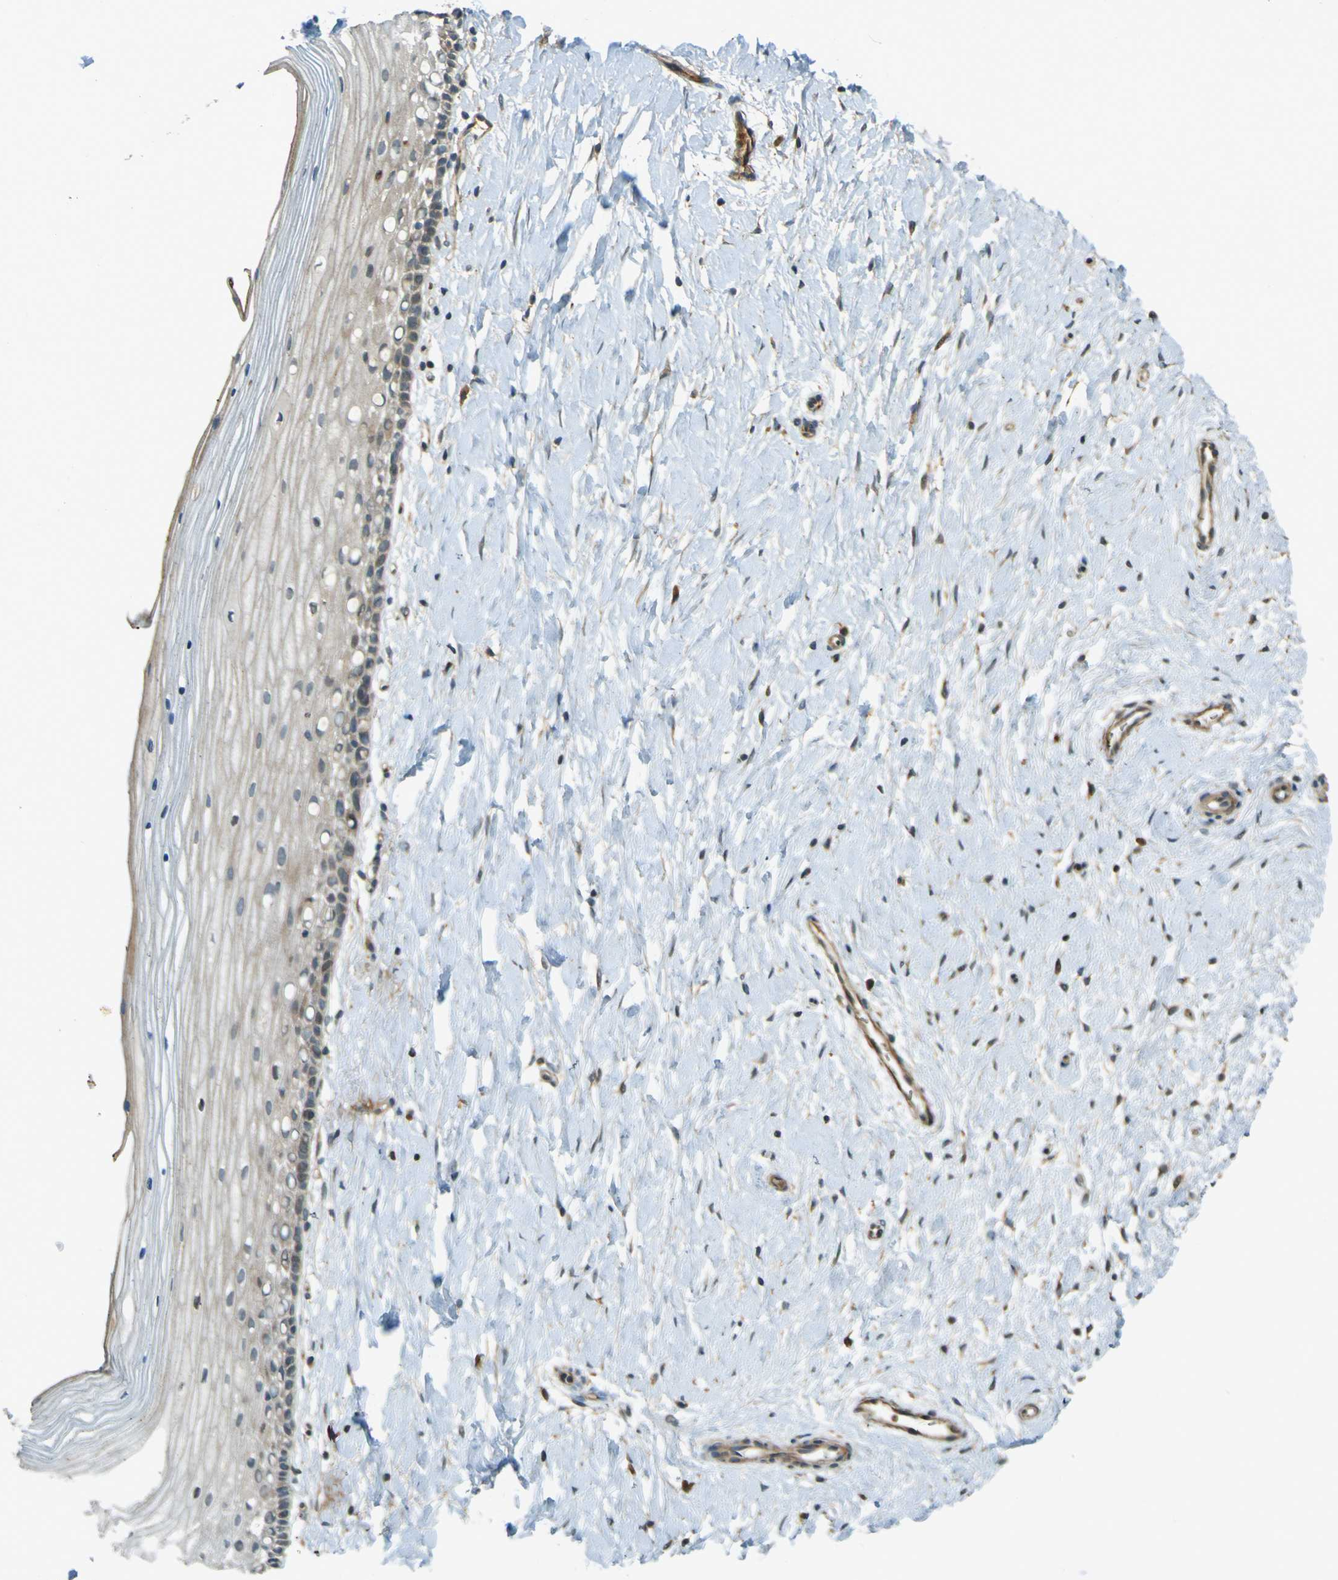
{"staining": {"intensity": "weak", "quantity": ">75%", "location": "cytoplasmic/membranous"}, "tissue": "cervix", "cell_type": "Glandular cells", "image_type": "normal", "snomed": [{"axis": "morphology", "description": "Normal tissue, NOS"}, {"axis": "topography", "description": "Cervix"}], "caption": "Unremarkable cervix was stained to show a protein in brown. There is low levels of weak cytoplasmic/membranous expression in about >75% of glandular cells. (Brightfield microscopy of DAB IHC at high magnification).", "gene": "LPCAT1", "patient": {"sex": "female", "age": 39}}